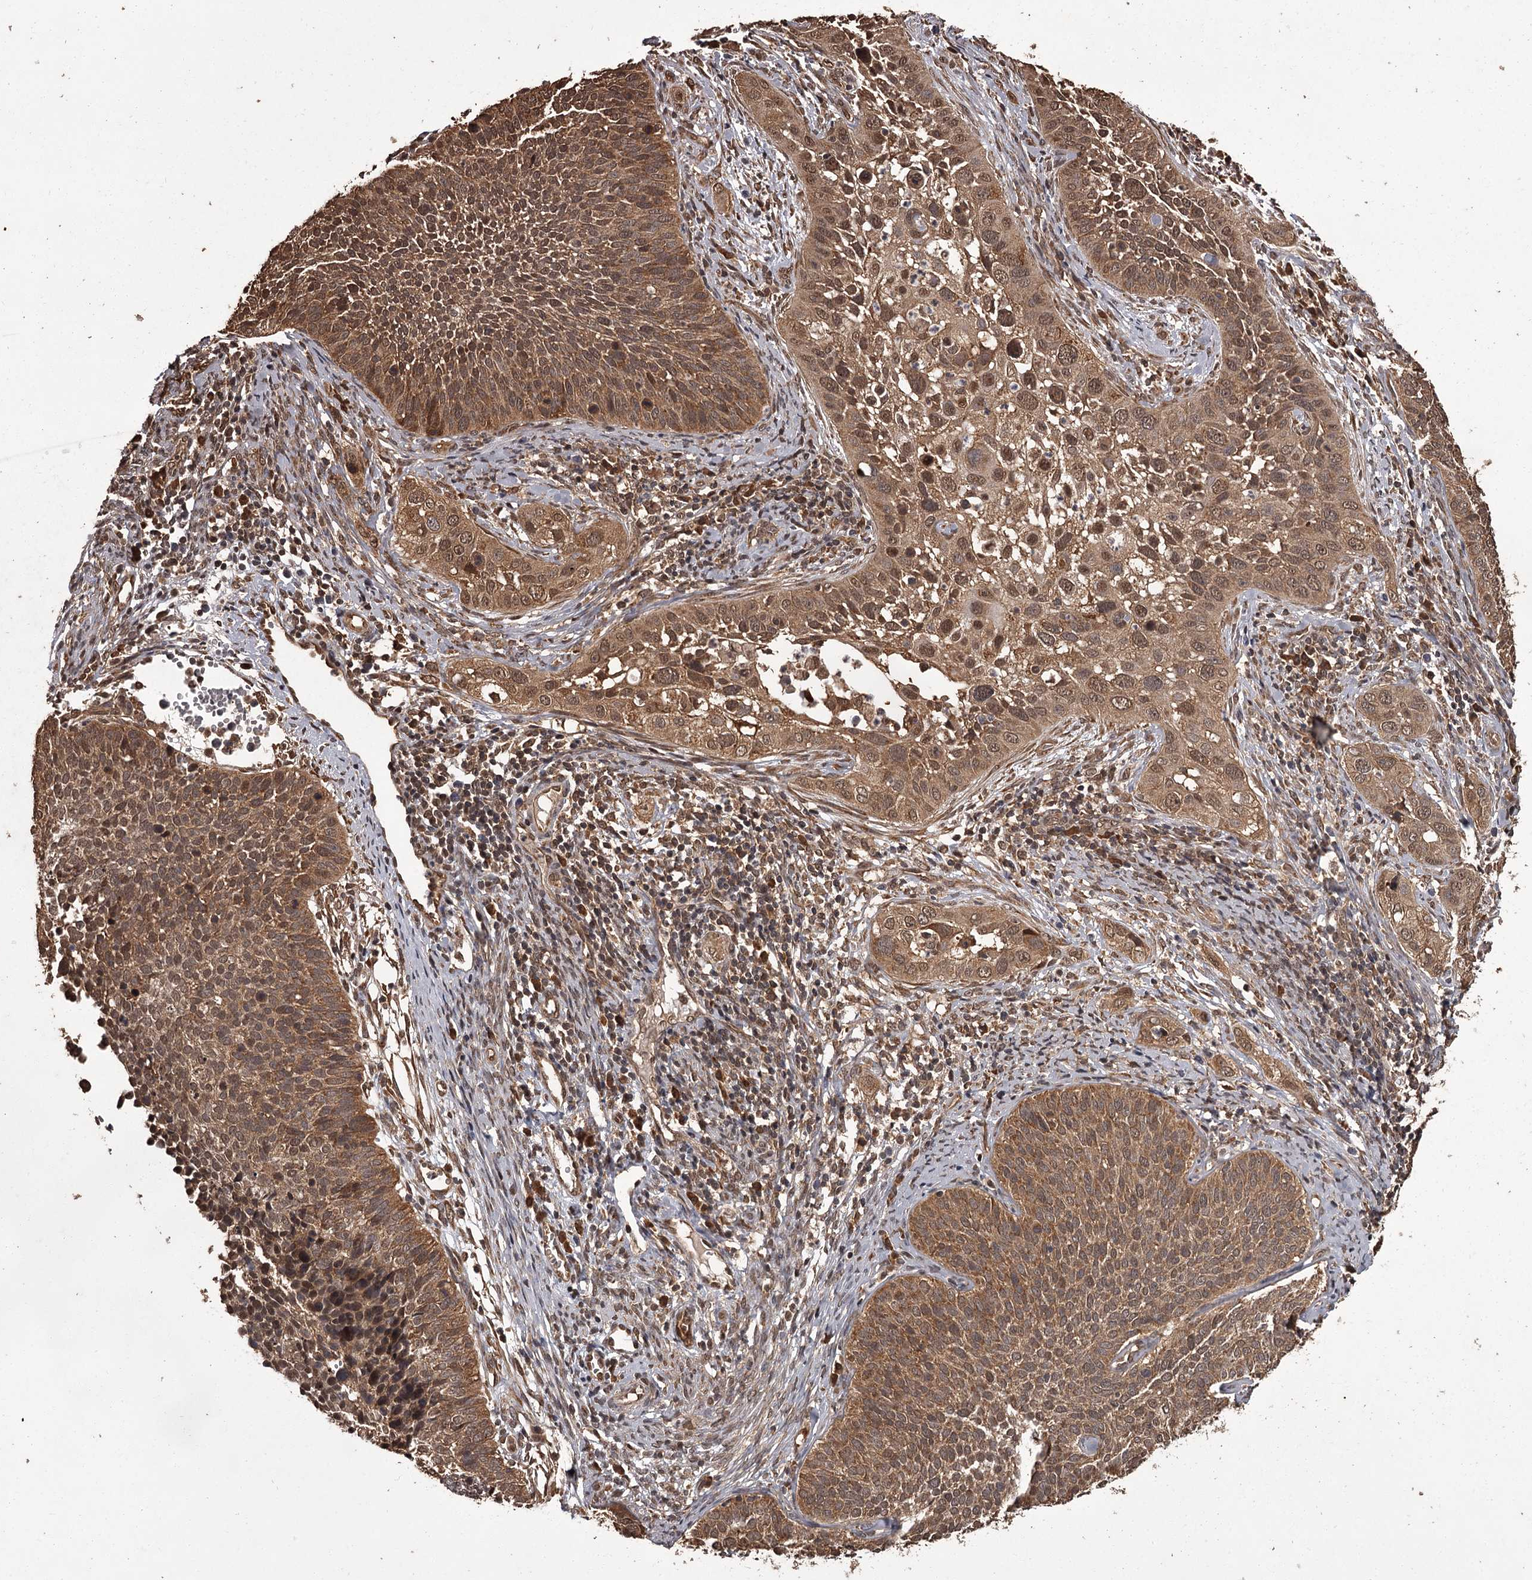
{"staining": {"intensity": "moderate", "quantity": ">75%", "location": "cytoplasmic/membranous,nuclear"}, "tissue": "cervical cancer", "cell_type": "Tumor cells", "image_type": "cancer", "snomed": [{"axis": "morphology", "description": "Squamous cell carcinoma, NOS"}, {"axis": "topography", "description": "Cervix"}], "caption": "Cervical cancer (squamous cell carcinoma) stained for a protein (brown) demonstrates moderate cytoplasmic/membranous and nuclear positive positivity in about >75% of tumor cells.", "gene": "NPRL2", "patient": {"sex": "female", "age": 34}}